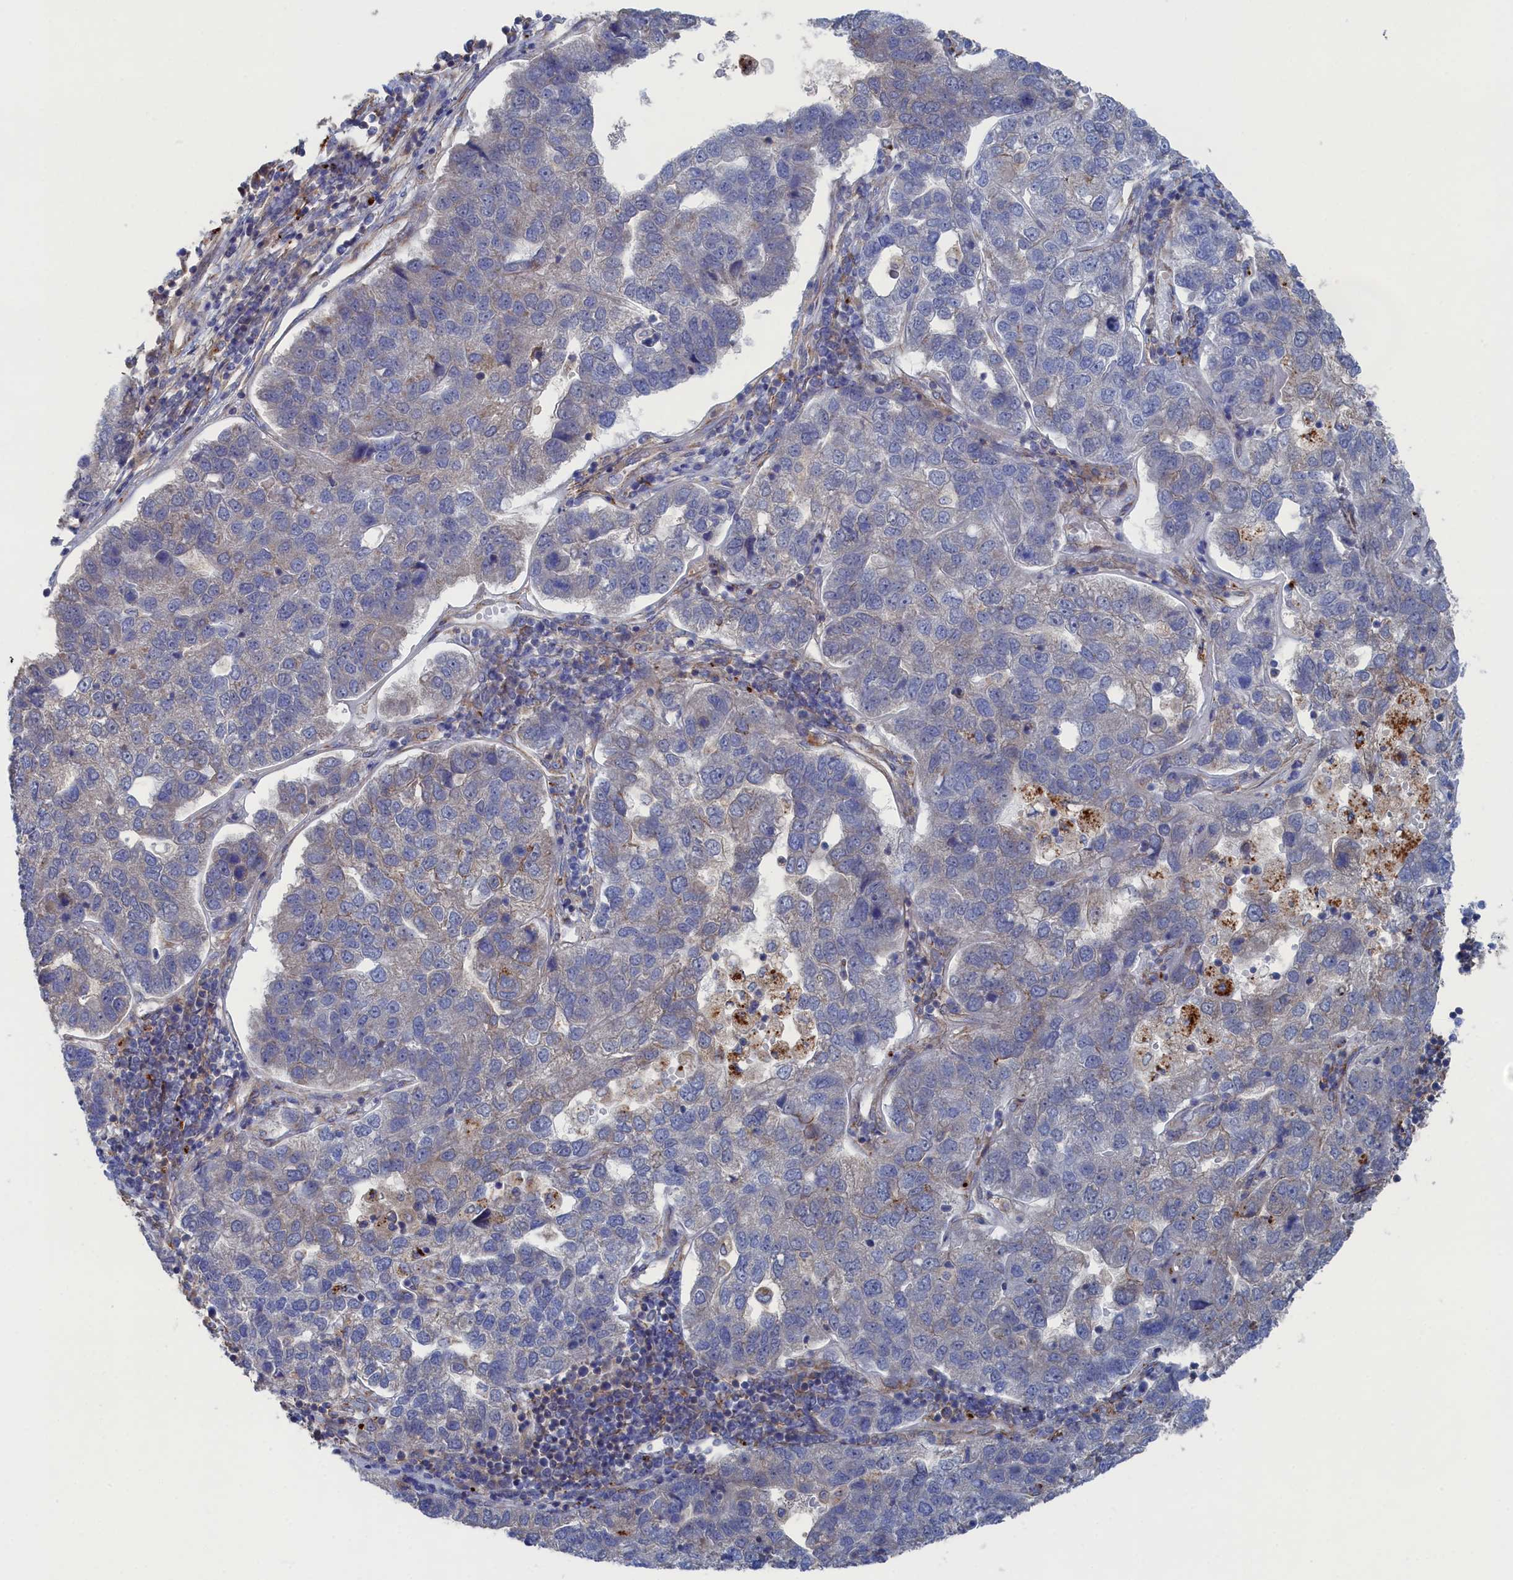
{"staining": {"intensity": "negative", "quantity": "none", "location": "none"}, "tissue": "pancreatic cancer", "cell_type": "Tumor cells", "image_type": "cancer", "snomed": [{"axis": "morphology", "description": "Adenocarcinoma, NOS"}, {"axis": "topography", "description": "Pancreas"}], "caption": "This is an IHC image of pancreatic cancer (adenocarcinoma). There is no positivity in tumor cells.", "gene": "FILIP1L", "patient": {"sex": "female", "age": 61}}